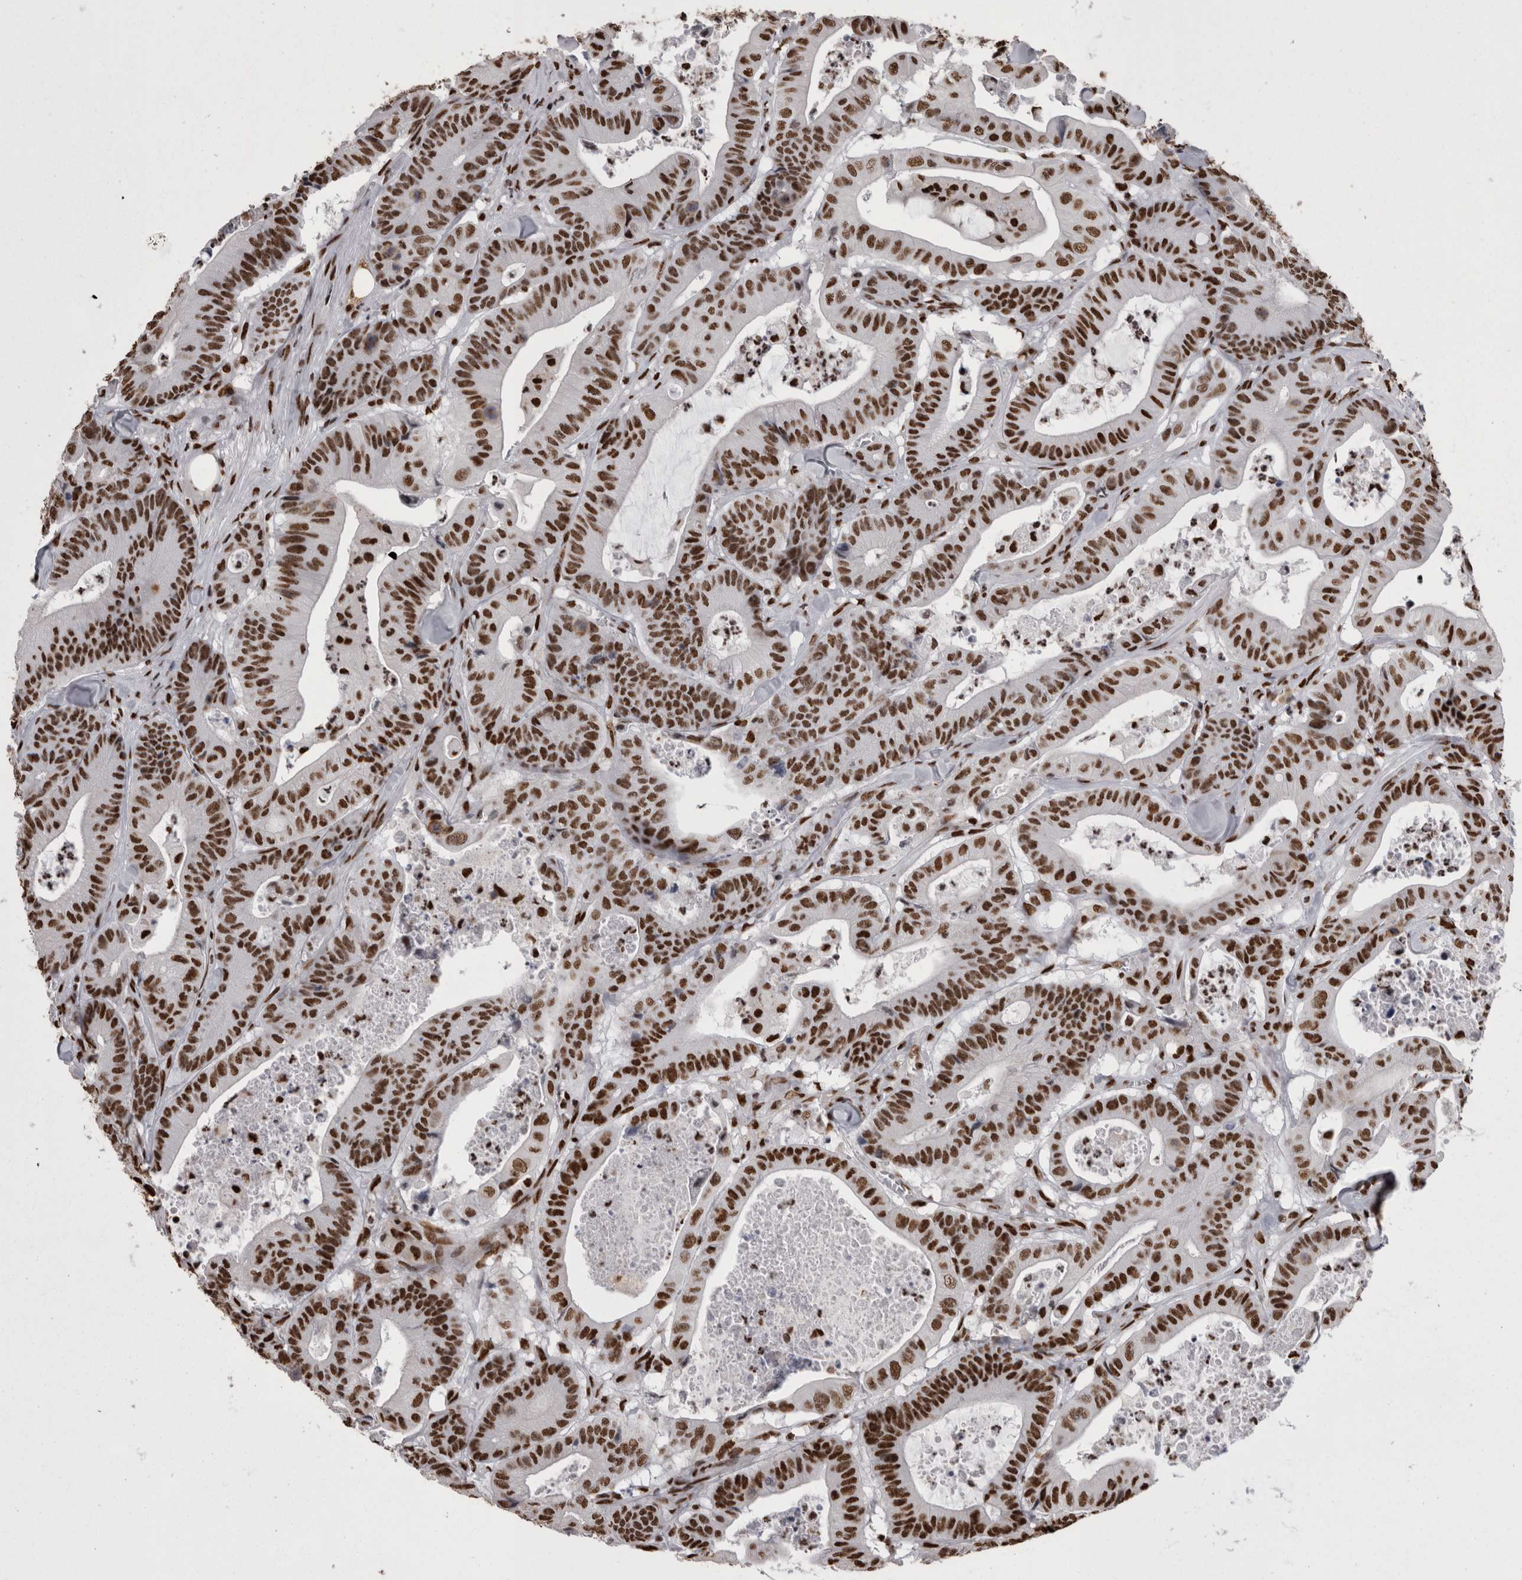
{"staining": {"intensity": "strong", "quantity": ">75%", "location": "nuclear"}, "tissue": "colorectal cancer", "cell_type": "Tumor cells", "image_type": "cancer", "snomed": [{"axis": "morphology", "description": "Adenocarcinoma, NOS"}, {"axis": "topography", "description": "Colon"}], "caption": "IHC of human colorectal cancer exhibits high levels of strong nuclear staining in approximately >75% of tumor cells.", "gene": "HNRNPM", "patient": {"sex": "female", "age": 84}}